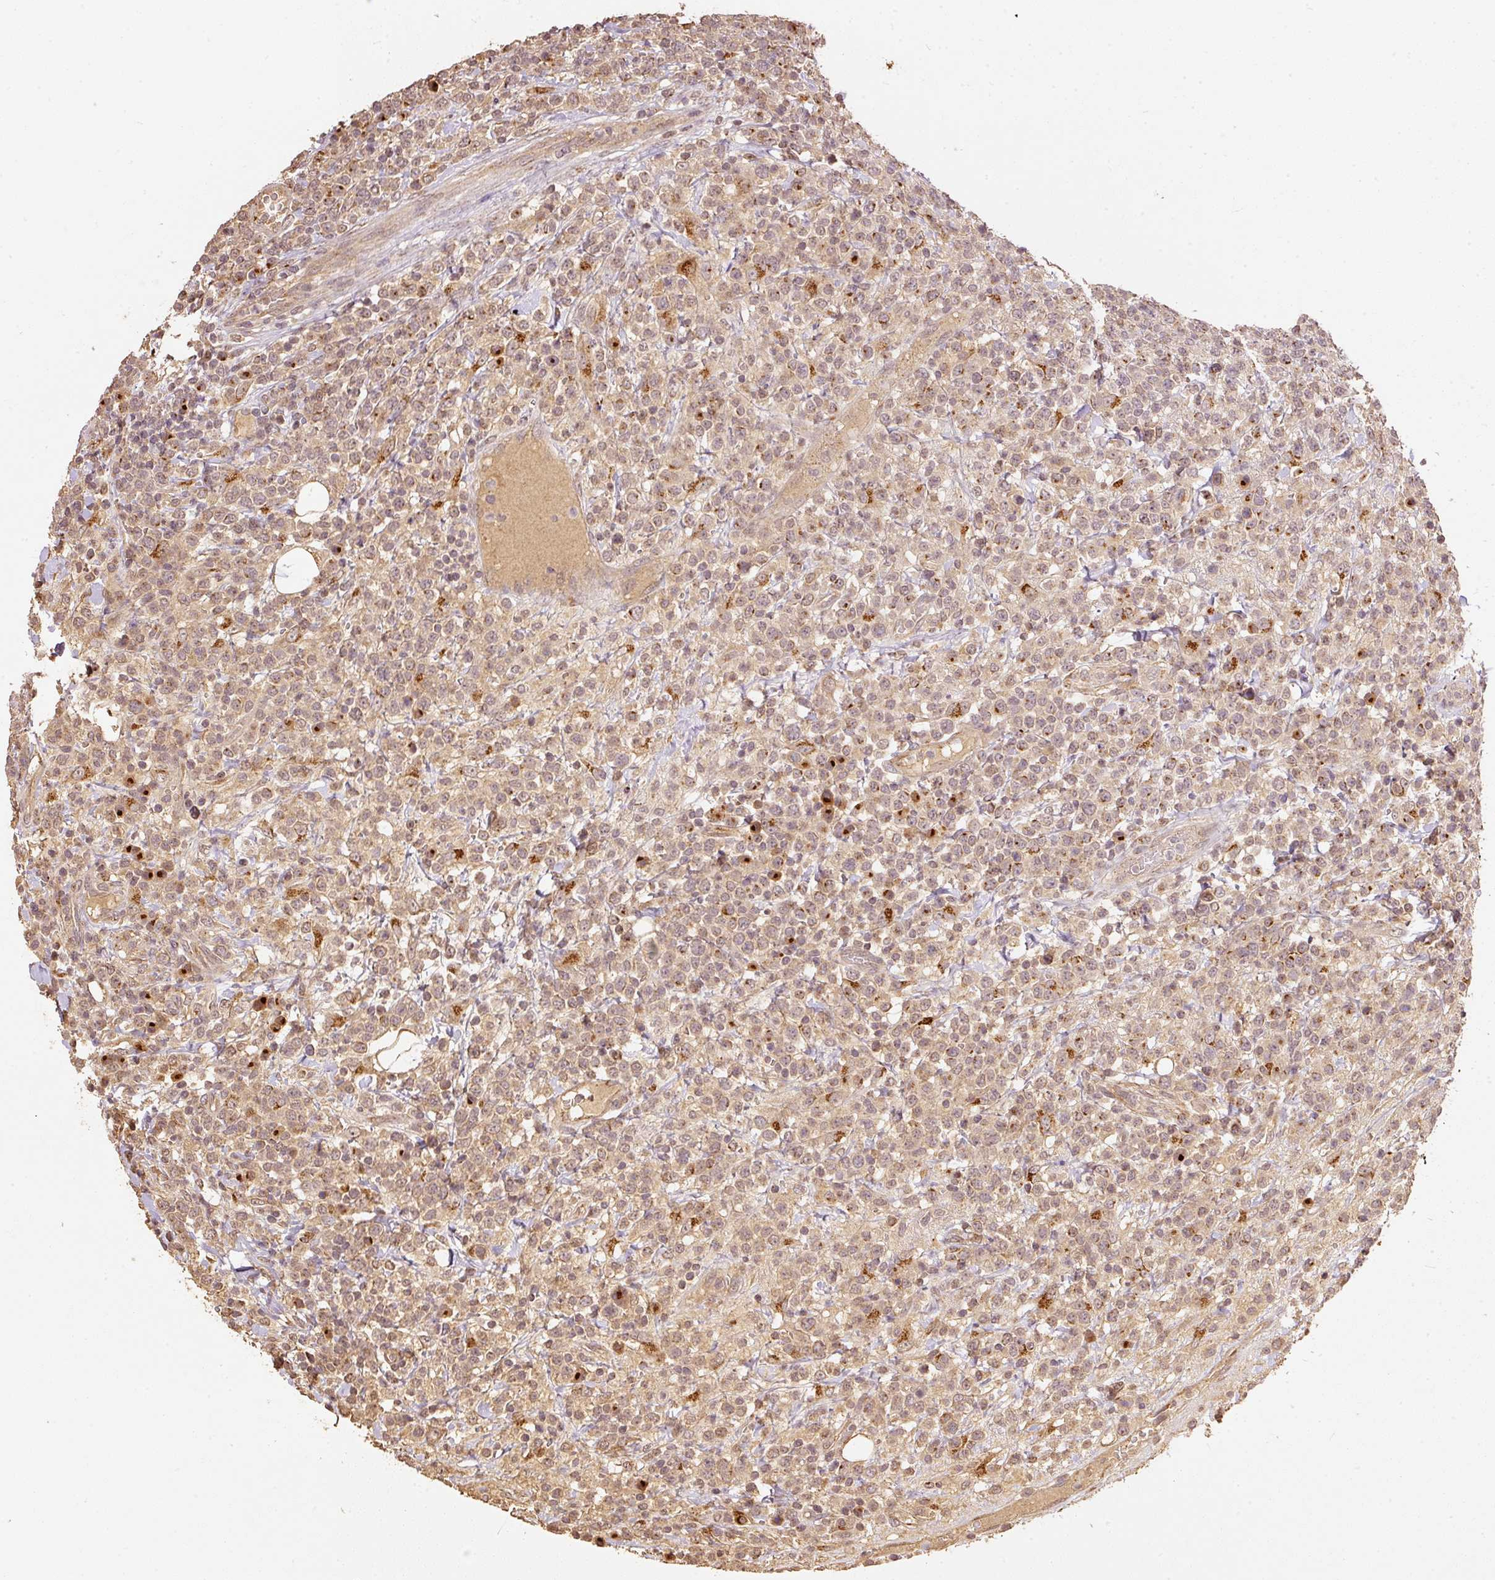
{"staining": {"intensity": "weak", "quantity": ">75%", "location": "cytoplasmic/membranous"}, "tissue": "lymphoma", "cell_type": "Tumor cells", "image_type": "cancer", "snomed": [{"axis": "morphology", "description": "Malignant lymphoma, non-Hodgkin's type, High grade"}, {"axis": "topography", "description": "Colon"}], "caption": "Protein staining displays weak cytoplasmic/membranous positivity in approximately >75% of tumor cells in malignant lymphoma, non-Hodgkin's type (high-grade). (IHC, brightfield microscopy, high magnification).", "gene": "FUT8", "patient": {"sex": "female", "age": 53}}